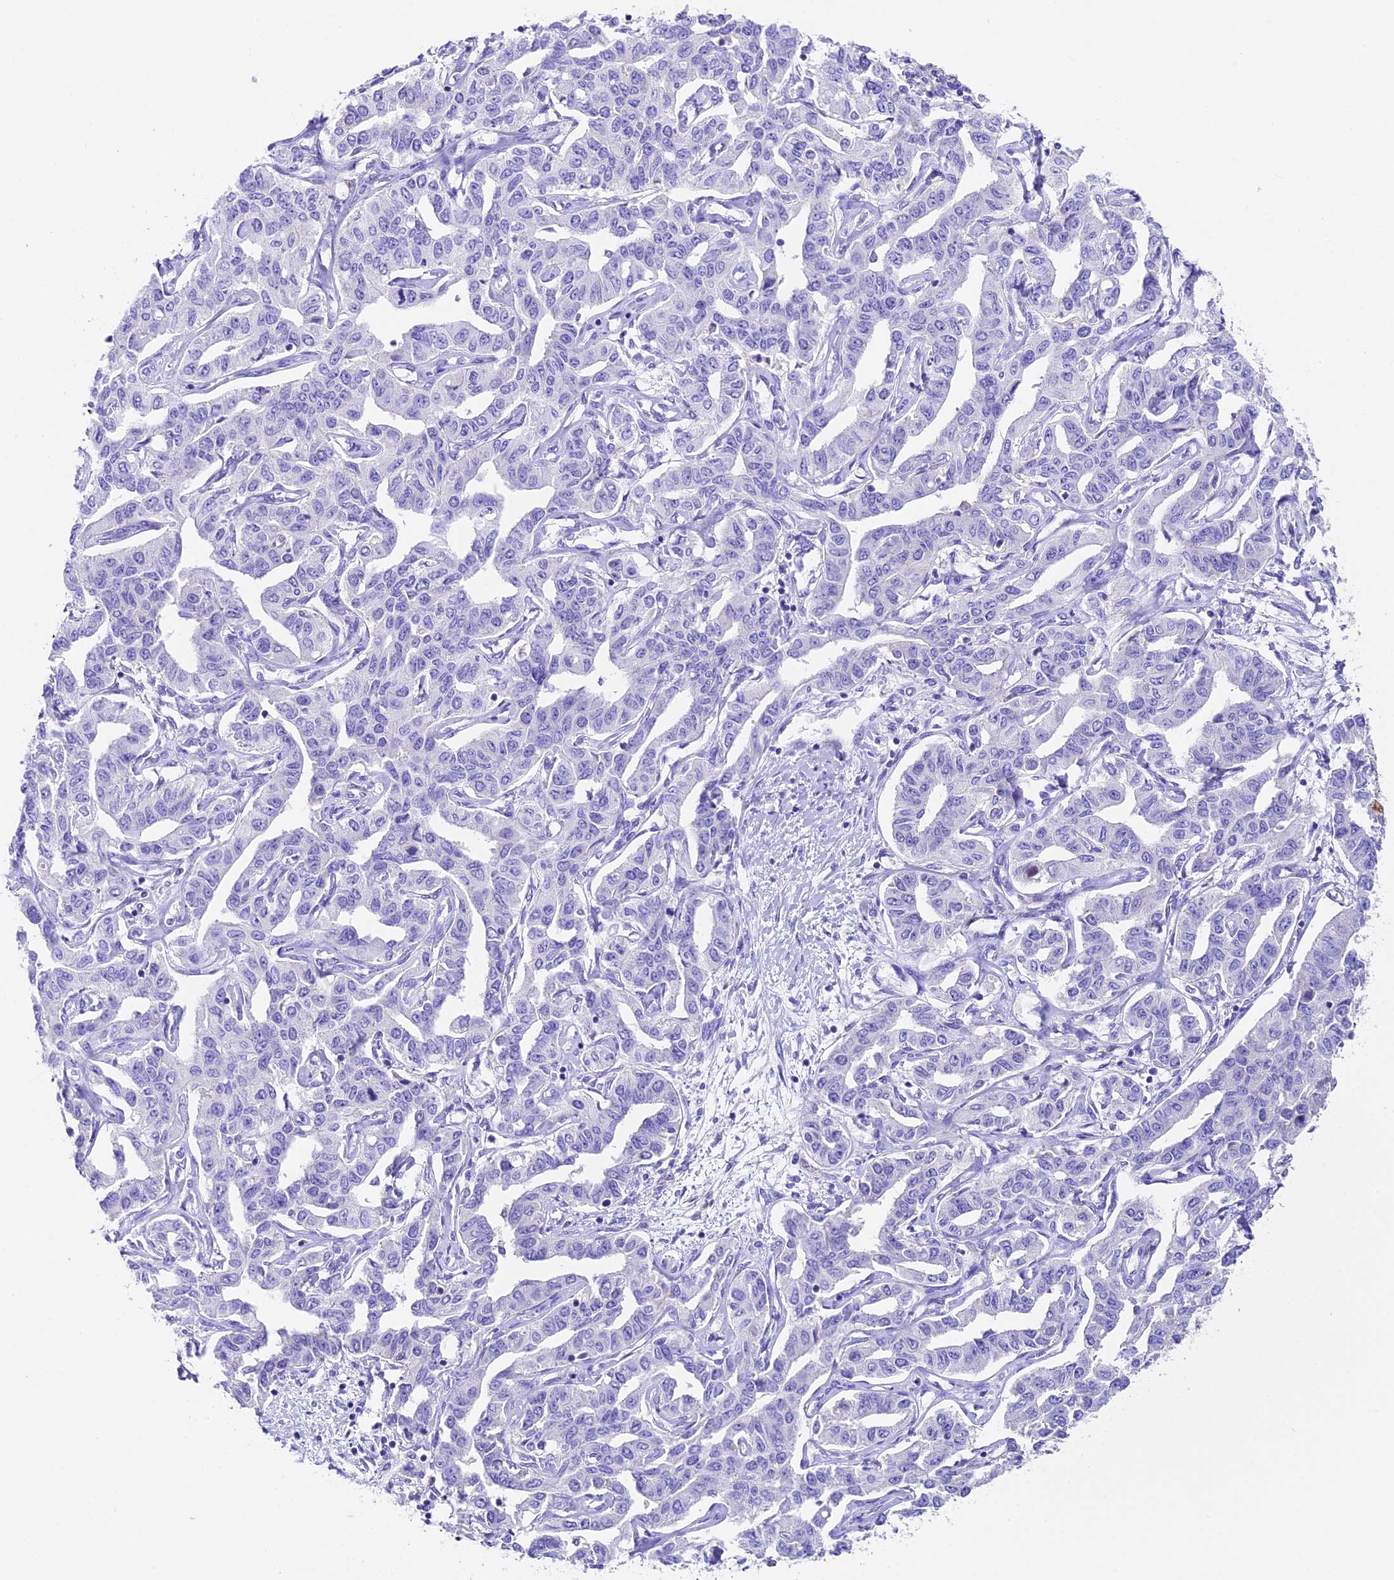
{"staining": {"intensity": "negative", "quantity": "none", "location": "none"}, "tissue": "liver cancer", "cell_type": "Tumor cells", "image_type": "cancer", "snomed": [{"axis": "morphology", "description": "Cholangiocarcinoma"}, {"axis": "topography", "description": "Liver"}], "caption": "High power microscopy histopathology image of an immunohistochemistry histopathology image of liver cancer (cholangiocarcinoma), revealing no significant positivity in tumor cells.", "gene": "TBC1D1", "patient": {"sex": "male", "age": 59}}